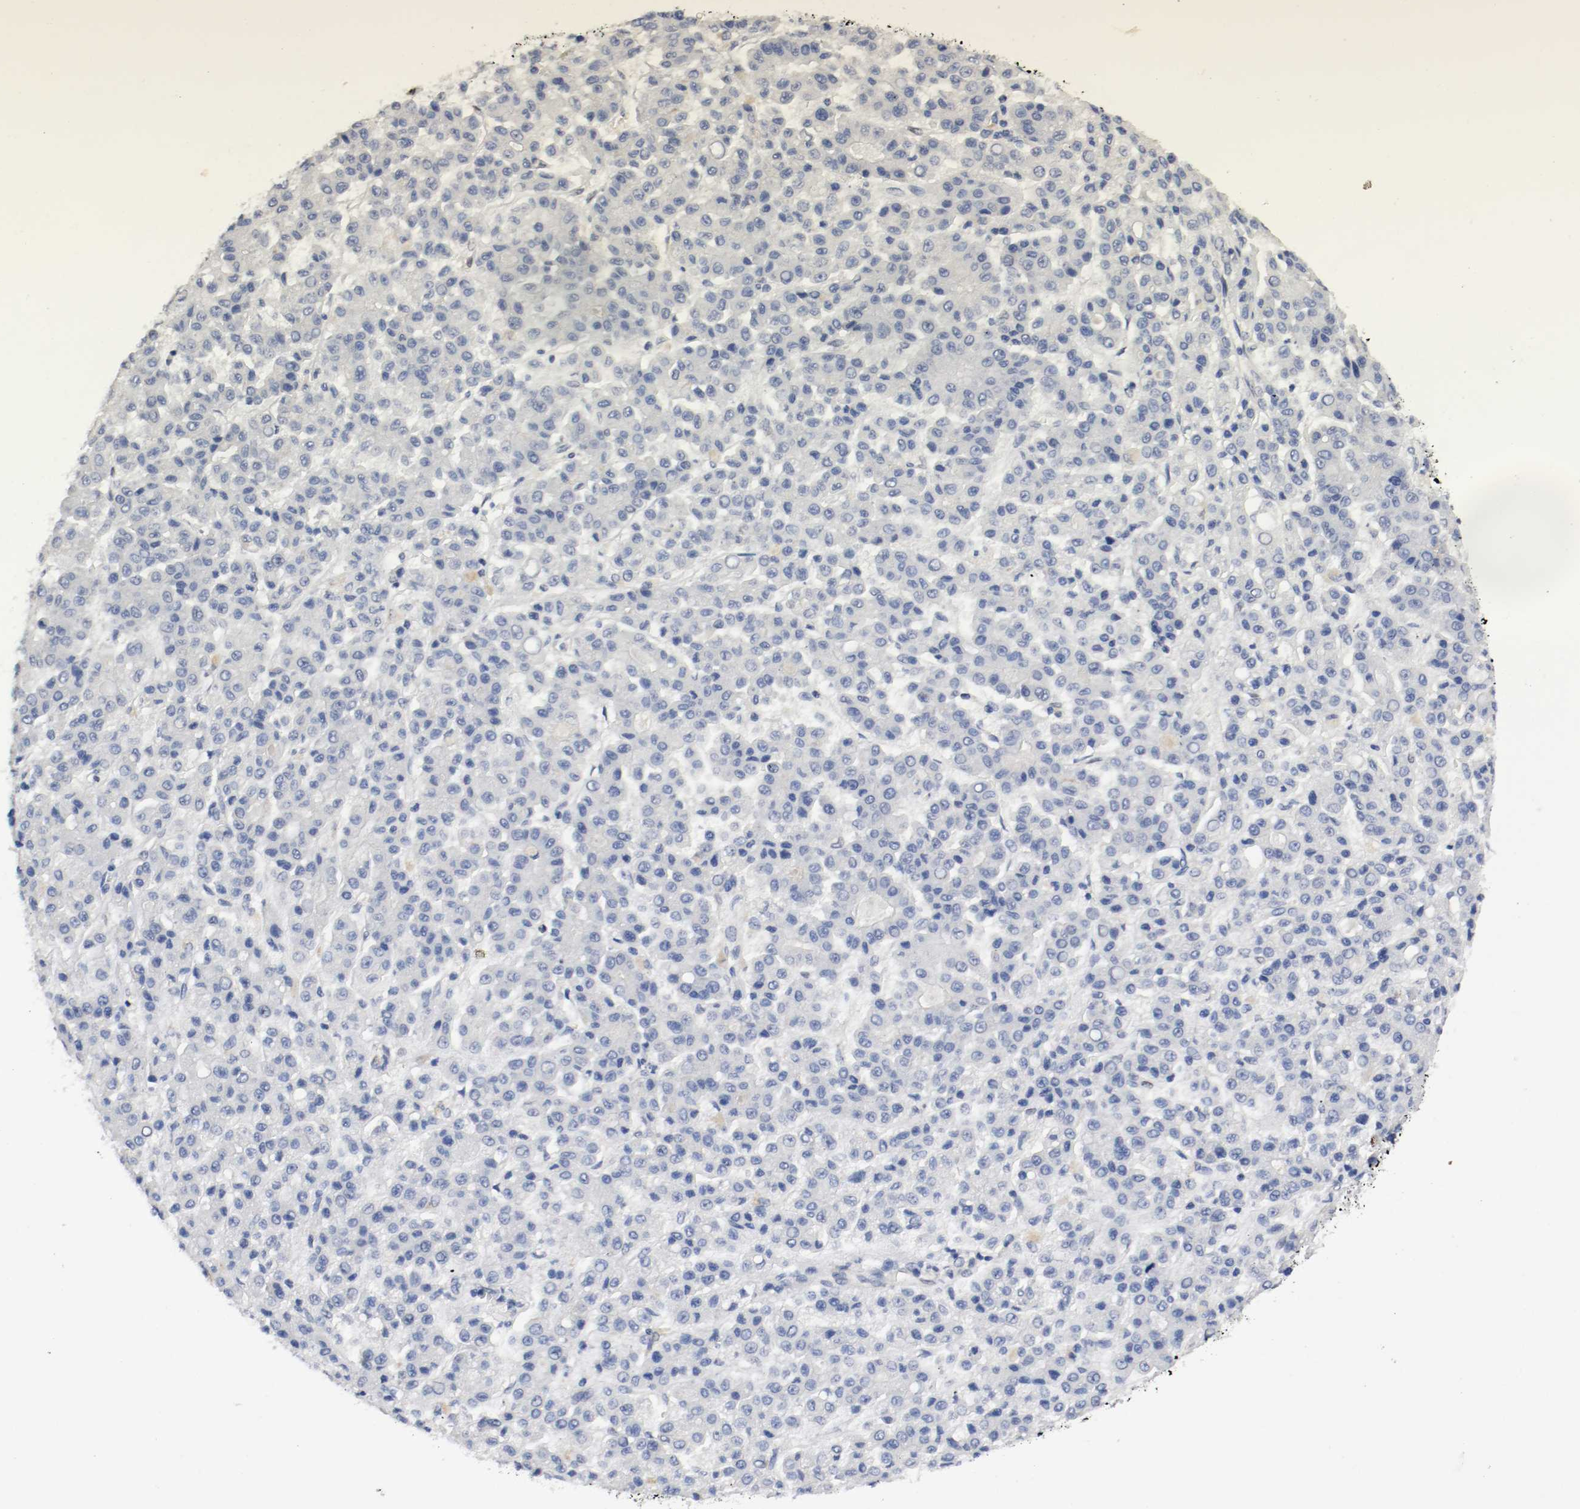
{"staining": {"intensity": "negative", "quantity": "none", "location": "none"}, "tissue": "liver cancer", "cell_type": "Tumor cells", "image_type": "cancer", "snomed": [{"axis": "morphology", "description": "Carcinoma, Hepatocellular, NOS"}, {"axis": "topography", "description": "Liver"}], "caption": "Tumor cells are negative for brown protein staining in liver hepatocellular carcinoma.", "gene": "FOSL2", "patient": {"sex": "male", "age": 70}}